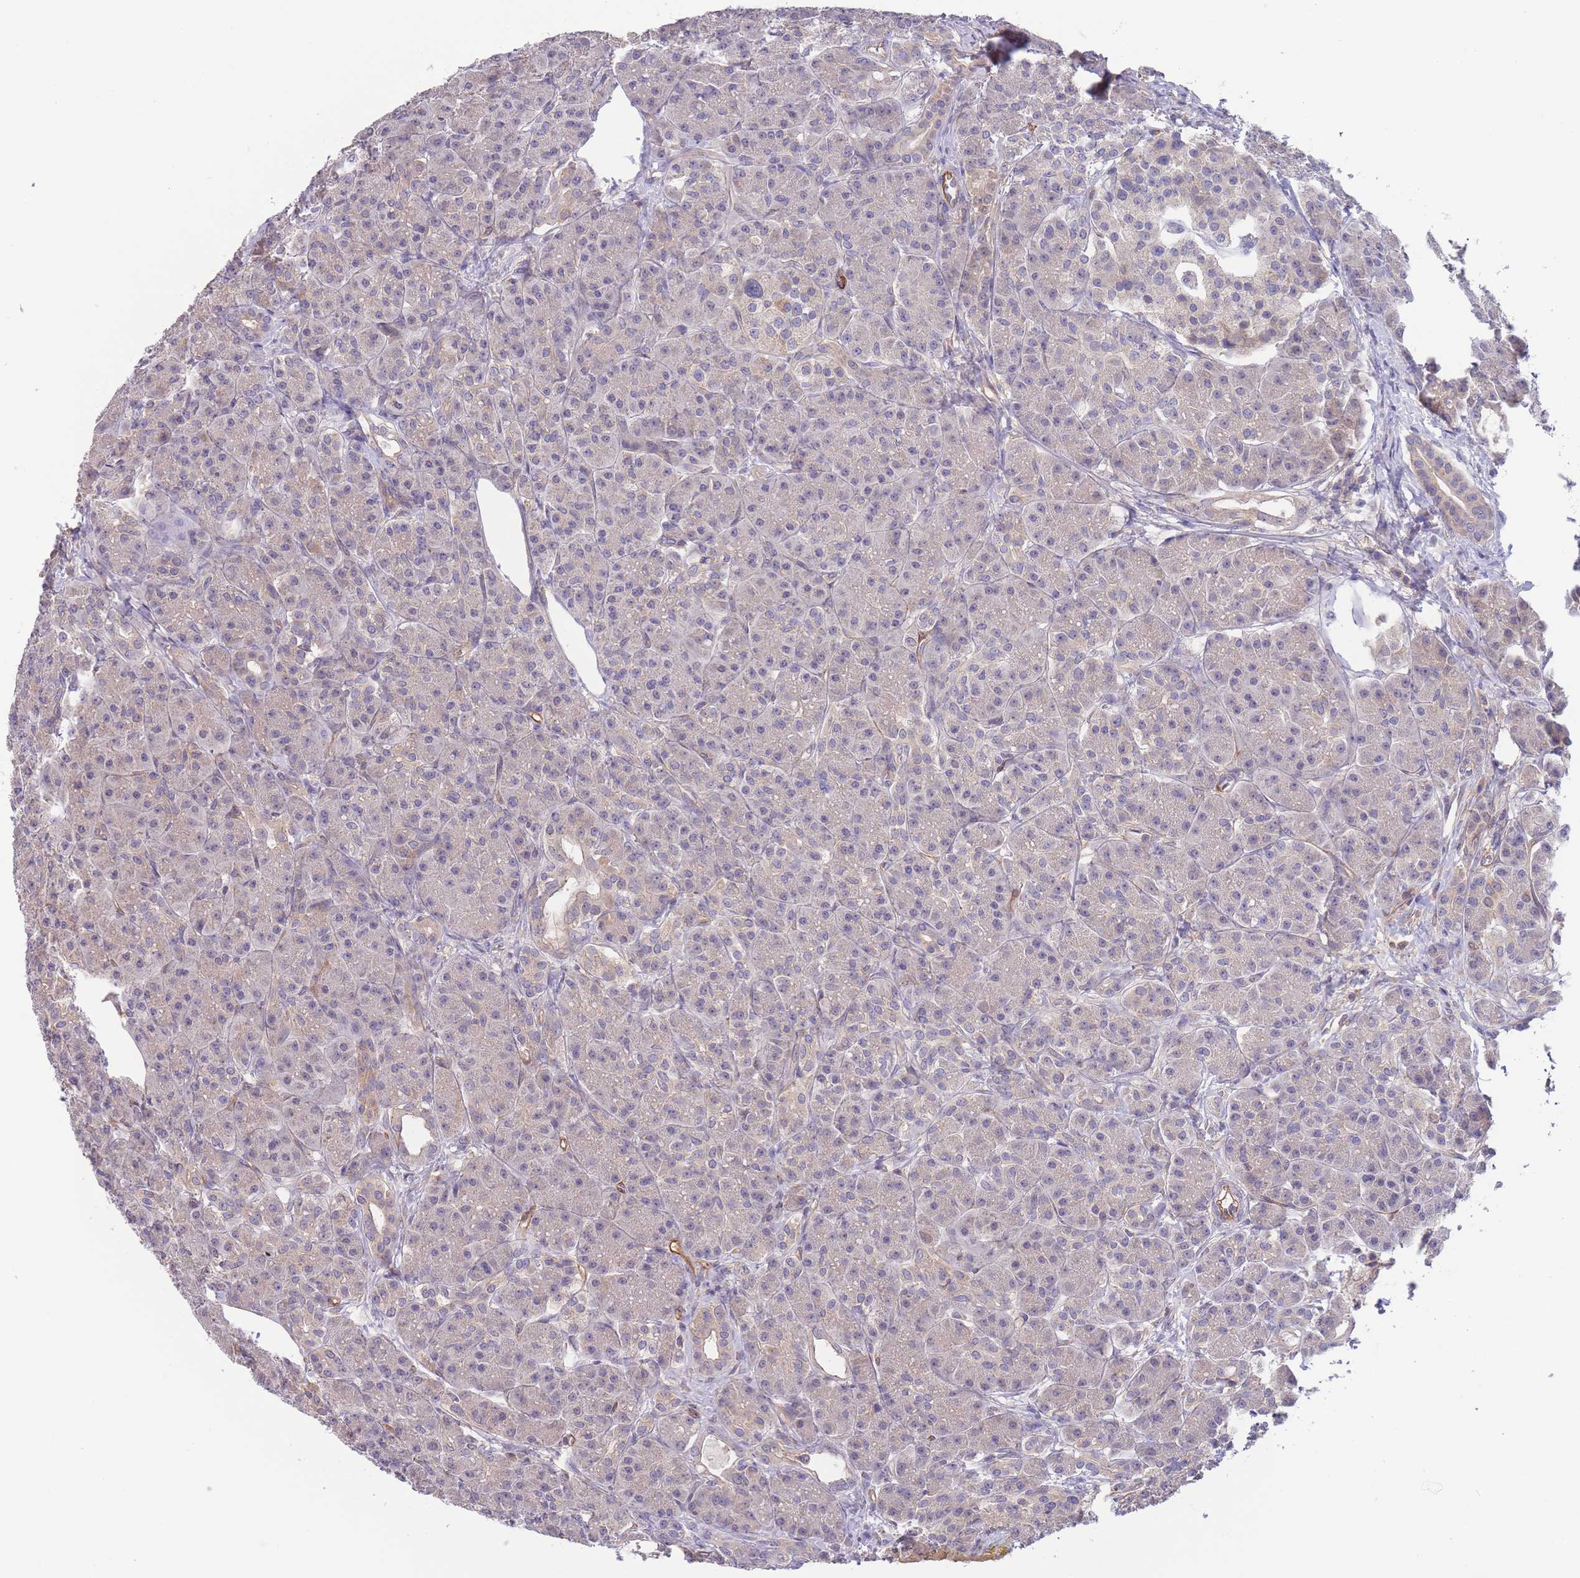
{"staining": {"intensity": "negative", "quantity": "none", "location": "none"}, "tissue": "pancreas", "cell_type": "Exocrine glandular cells", "image_type": "normal", "snomed": [{"axis": "morphology", "description": "Normal tissue, NOS"}, {"axis": "topography", "description": "Pancreas"}], "caption": "IHC histopathology image of benign pancreas stained for a protein (brown), which demonstrates no staining in exocrine glandular cells.", "gene": "NDUFAF5", "patient": {"sex": "male", "age": 63}}